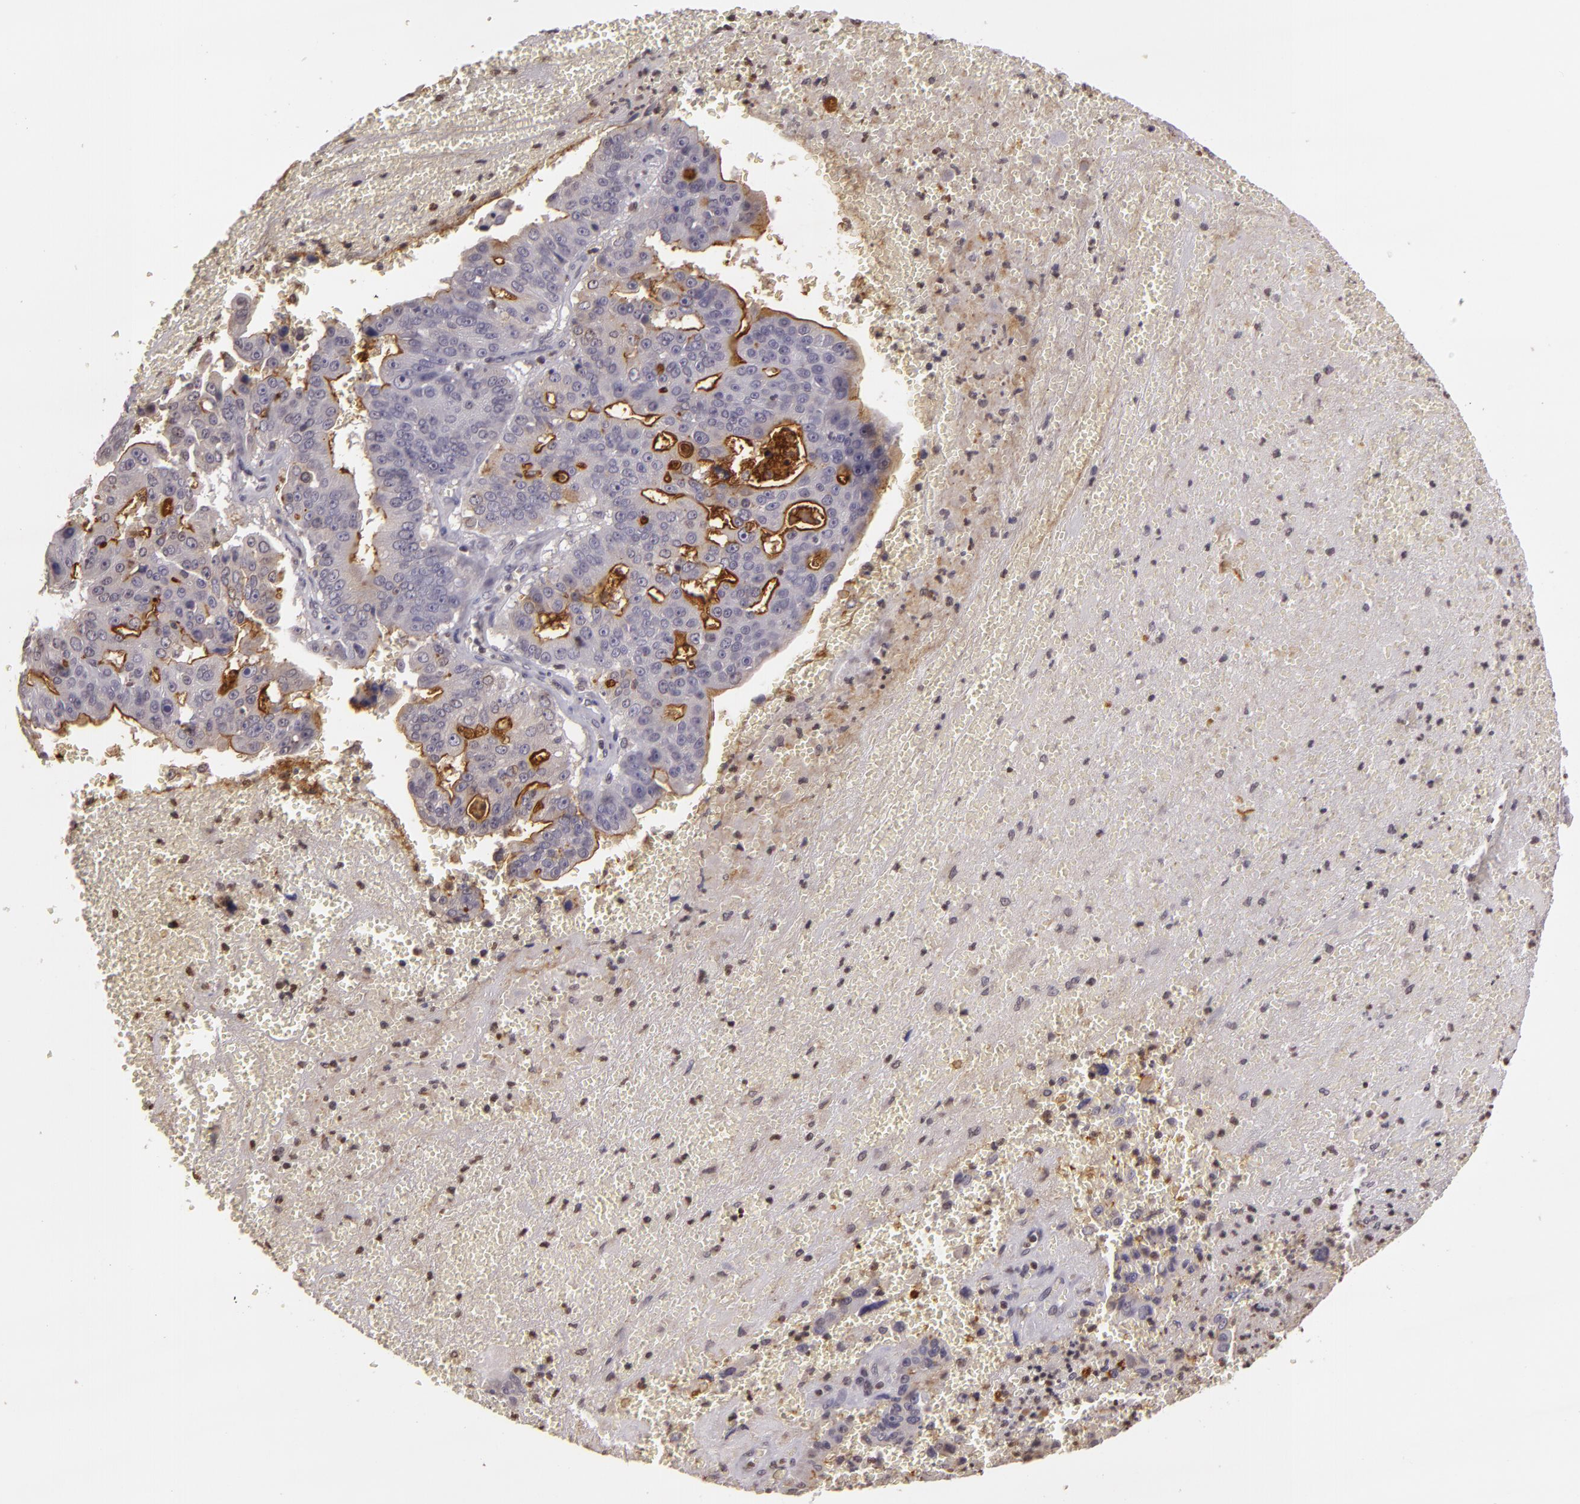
{"staining": {"intensity": "moderate", "quantity": "25%-75%", "location": "cytoplasmic/membranous"}, "tissue": "liver cancer", "cell_type": "Tumor cells", "image_type": "cancer", "snomed": [{"axis": "morphology", "description": "Cholangiocarcinoma"}, {"axis": "topography", "description": "Liver"}], "caption": "The histopathology image exhibits staining of liver cancer (cholangiocarcinoma), revealing moderate cytoplasmic/membranous protein expression (brown color) within tumor cells. Ihc stains the protein in brown and the nuclei are stained blue.", "gene": "MUC1", "patient": {"sex": "female", "age": 79}}